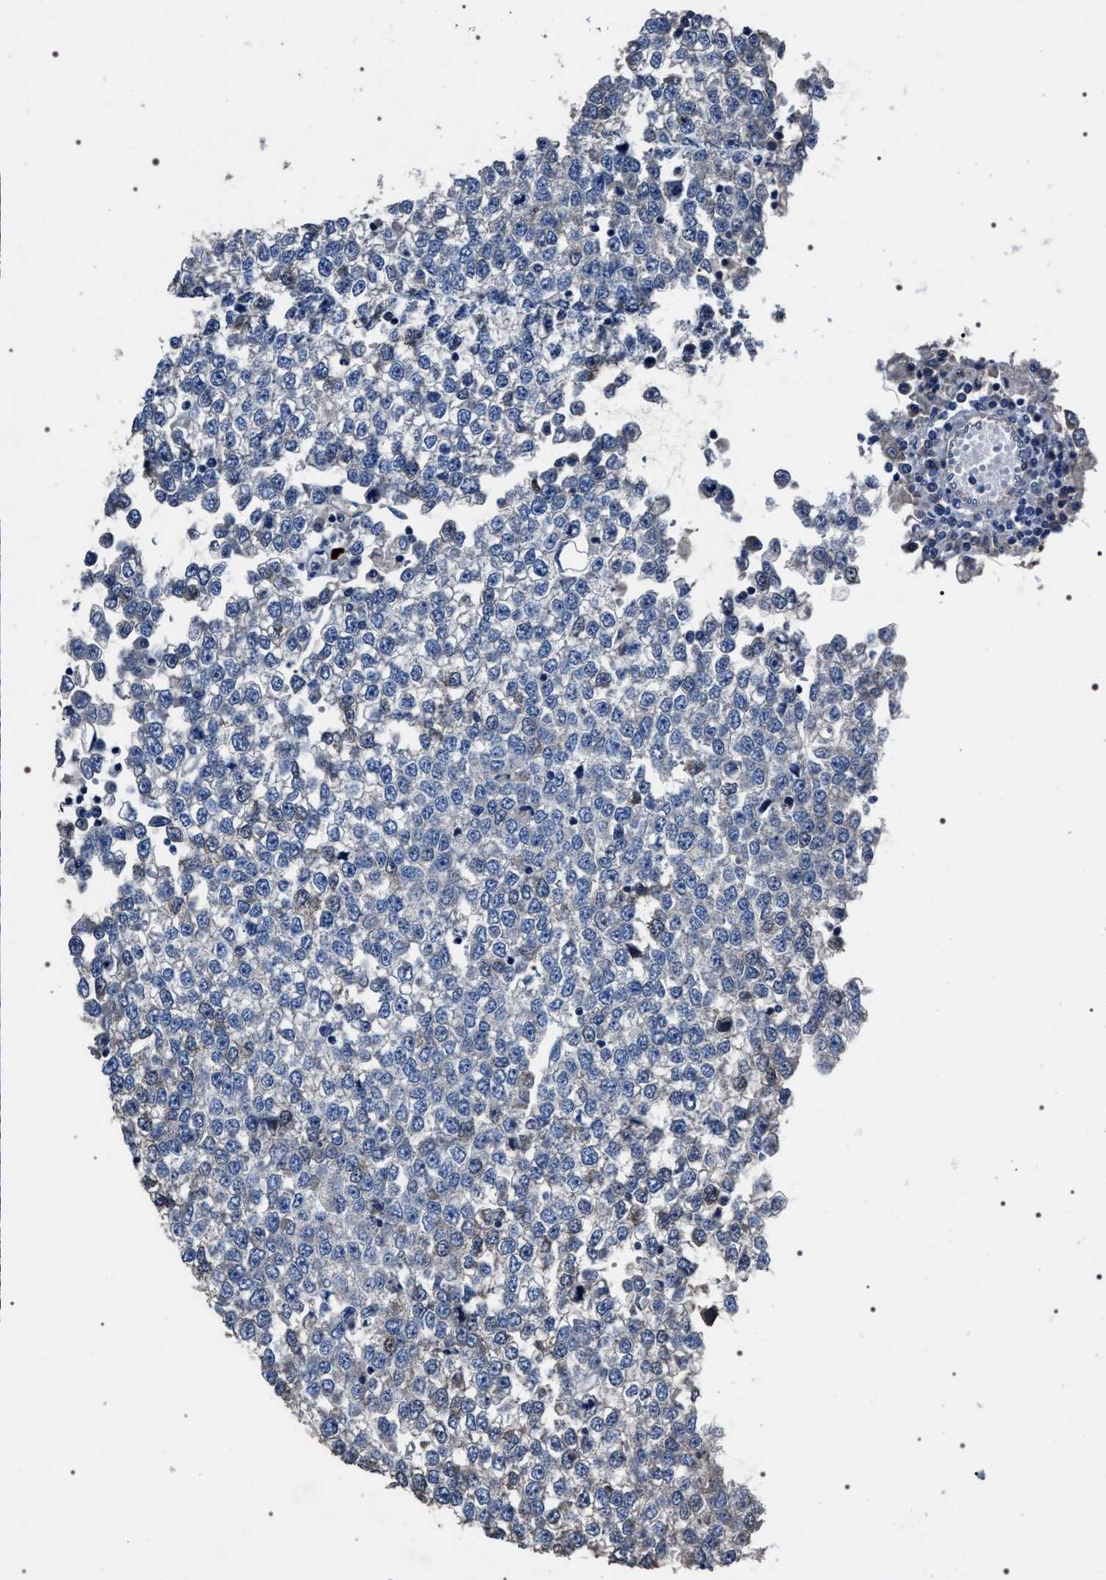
{"staining": {"intensity": "moderate", "quantity": "<25%", "location": "cytoplasmic/membranous"}, "tissue": "testis cancer", "cell_type": "Tumor cells", "image_type": "cancer", "snomed": [{"axis": "morphology", "description": "Seminoma, NOS"}, {"axis": "topography", "description": "Testis"}], "caption": "Moderate cytoplasmic/membranous positivity is seen in about <25% of tumor cells in testis cancer.", "gene": "TRIM54", "patient": {"sex": "male", "age": 65}}